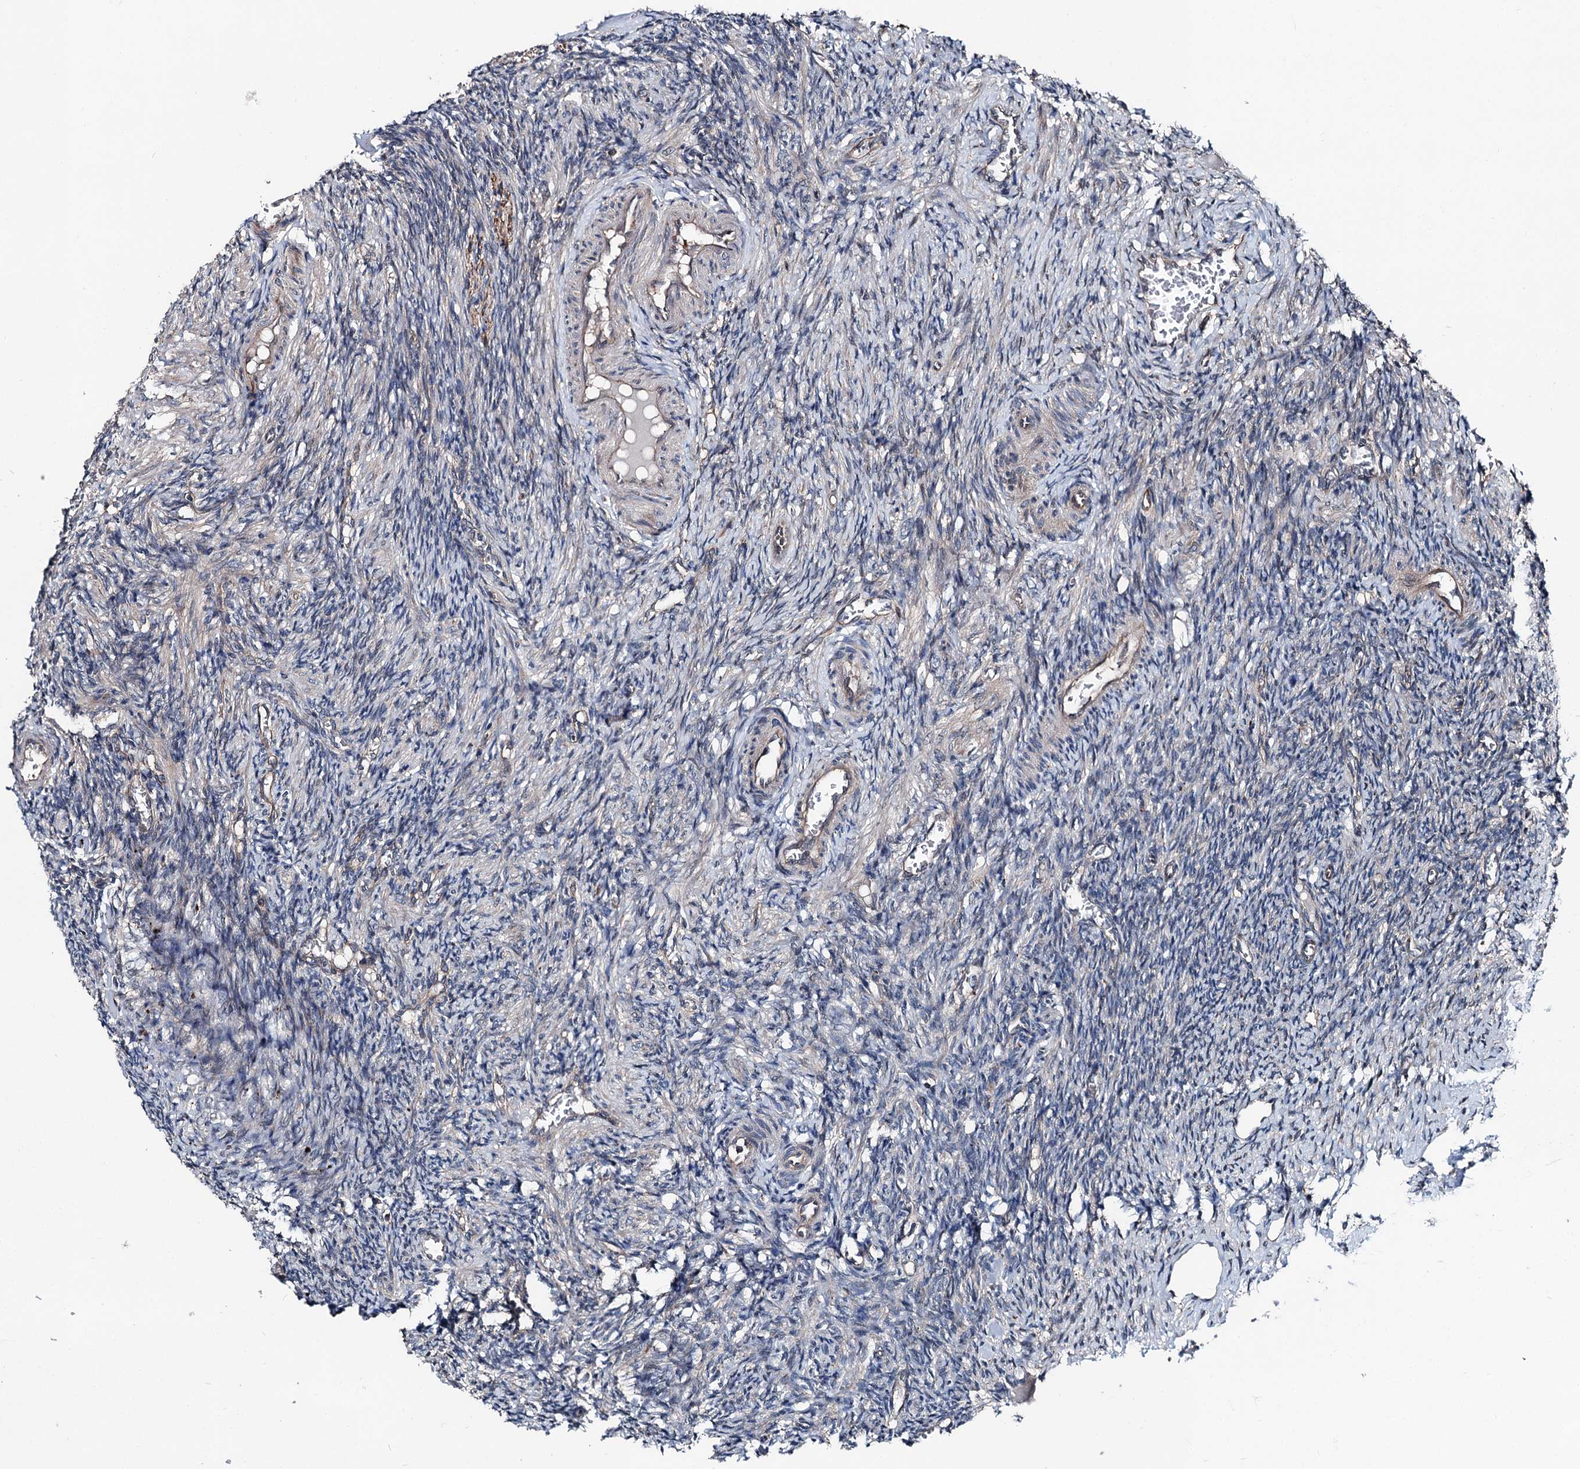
{"staining": {"intensity": "negative", "quantity": "none", "location": "none"}, "tissue": "ovary", "cell_type": "Ovarian stroma cells", "image_type": "normal", "snomed": [{"axis": "morphology", "description": "Normal tissue, NOS"}, {"axis": "topography", "description": "Ovary"}], "caption": "Immunohistochemistry of benign ovary exhibits no expression in ovarian stroma cells. (DAB (3,3'-diaminobenzidine) immunohistochemistry (IHC) visualized using brightfield microscopy, high magnification).", "gene": "PSMD13", "patient": {"sex": "female", "age": 27}}